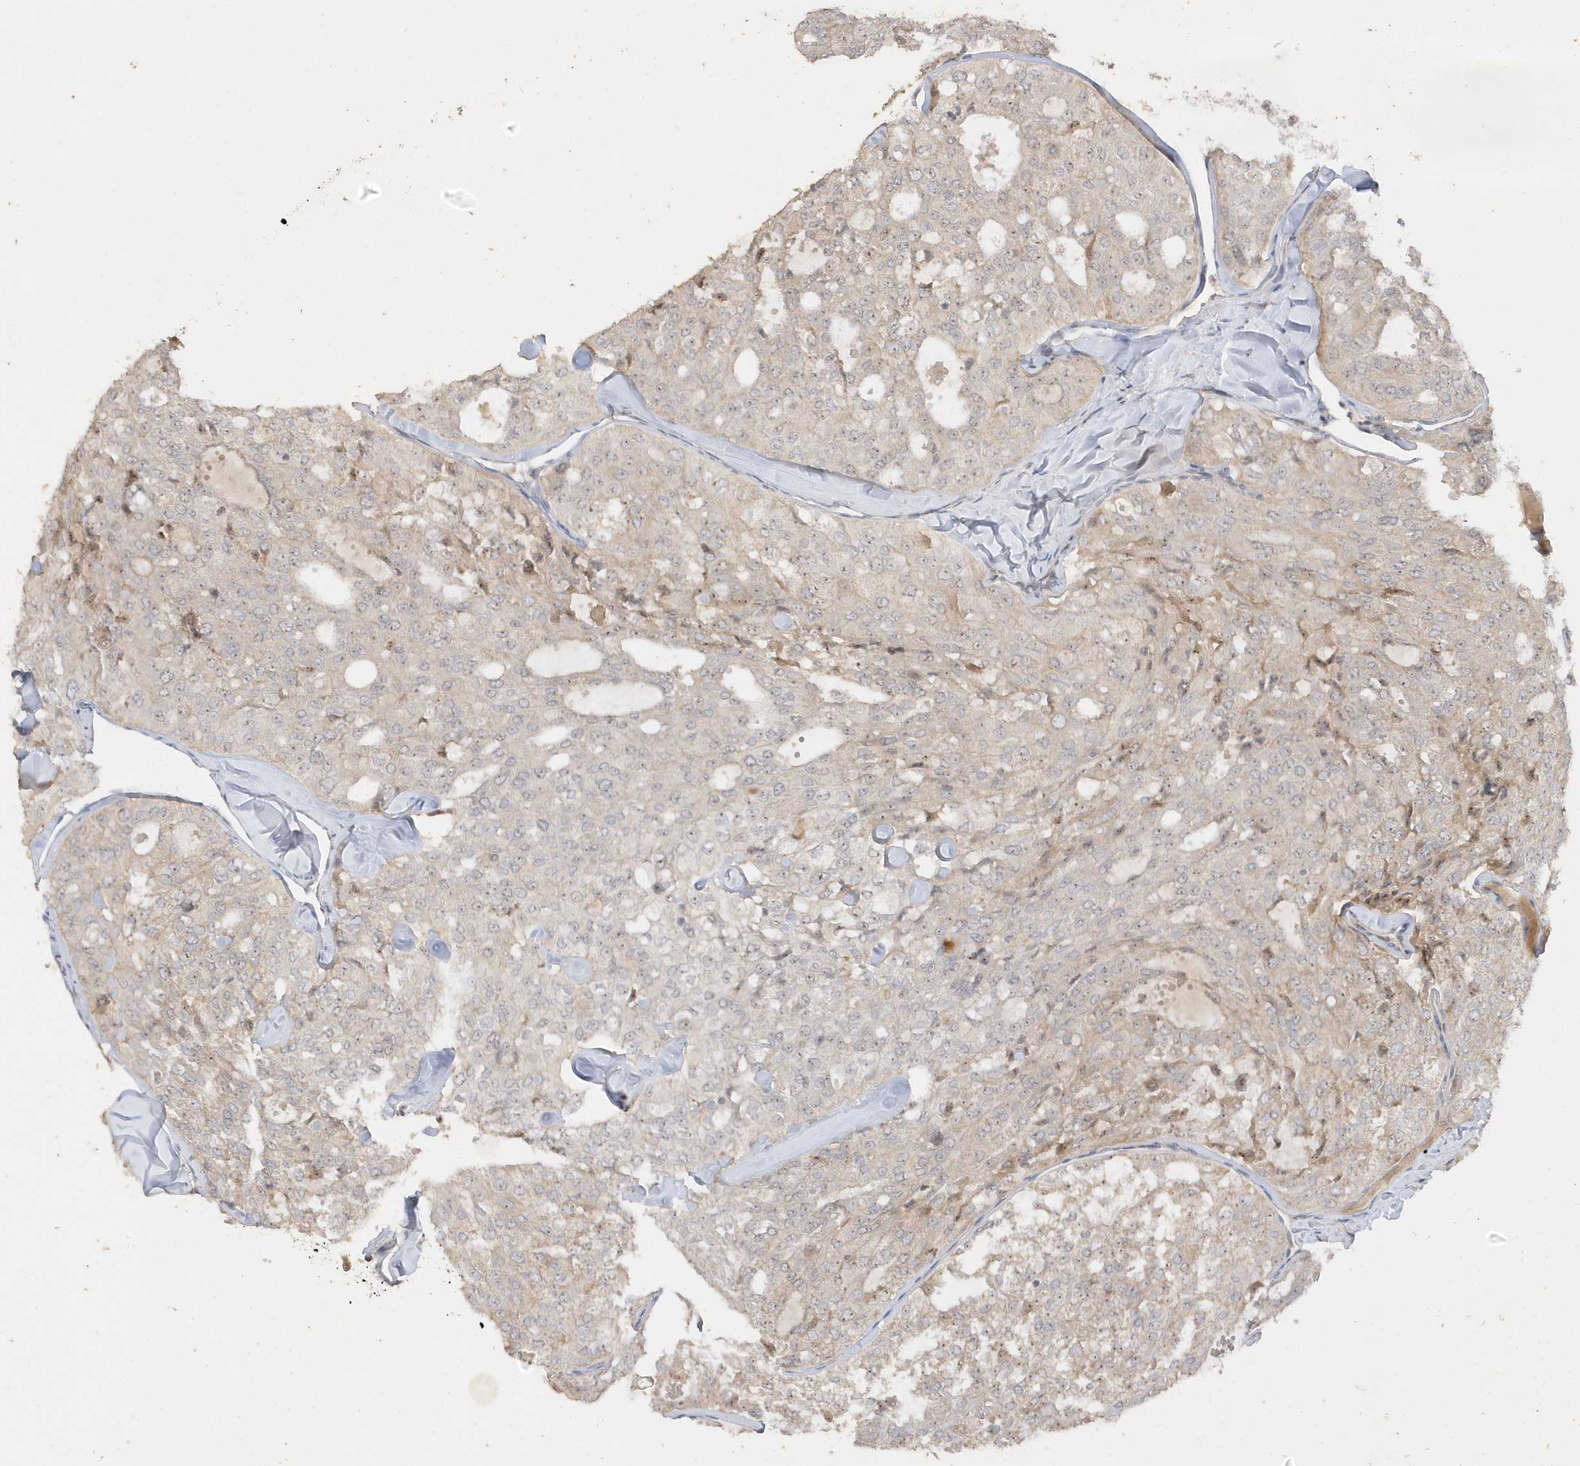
{"staining": {"intensity": "weak", "quantity": "25%-75%", "location": "nuclear"}, "tissue": "thyroid cancer", "cell_type": "Tumor cells", "image_type": "cancer", "snomed": [{"axis": "morphology", "description": "Follicular adenoma carcinoma, NOS"}, {"axis": "topography", "description": "Thyroid gland"}], "caption": "This histopathology image demonstrates immunohistochemistry (IHC) staining of thyroid cancer (follicular adenoma carcinoma), with low weak nuclear positivity in about 25%-75% of tumor cells.", "gene": "DDX18", "patient": {"sex": "male", "age": 75}}